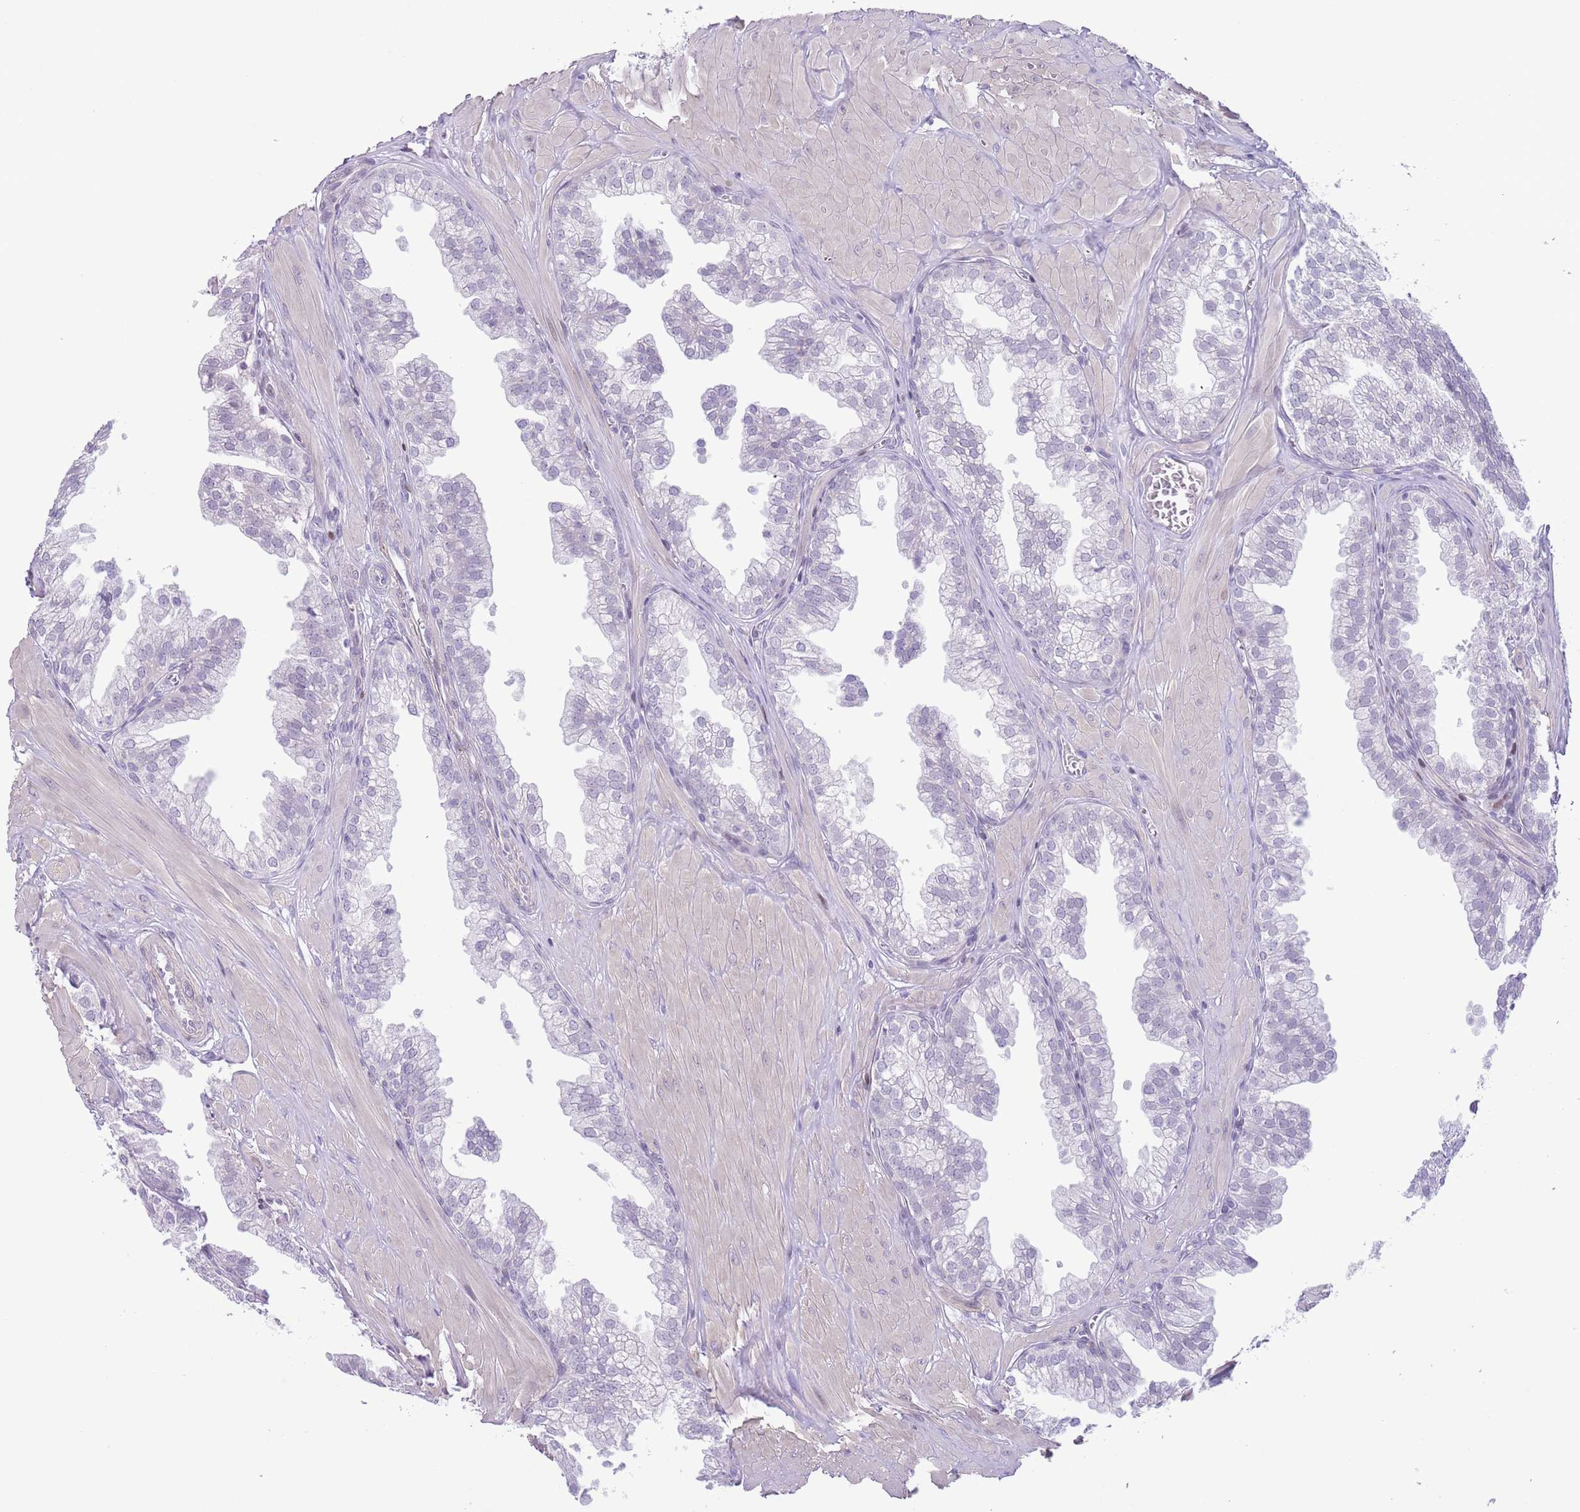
{"staining": {"intensity": "strong", "quantity": "<25%", "location": "nuclear"}, "tissue": "prostate", "cell_type": "Glandular cells", "image_type": "normal", "snomed": [{"axis": "morphology", "description": "Normal tissue, NOS"}, {"axis": "topography", "description": "Prostate"}, {"axis": "topography", "description": "Peripheral nerve tissue"}], "caption": "The image demonstrates immunohistochemical staining of unremarkable prostate. There is strong nuclear expression is identified in approximately <25% of glandular cells.", "gene": "MFSD10", "patient": {"sex": "male", "age": 55}}